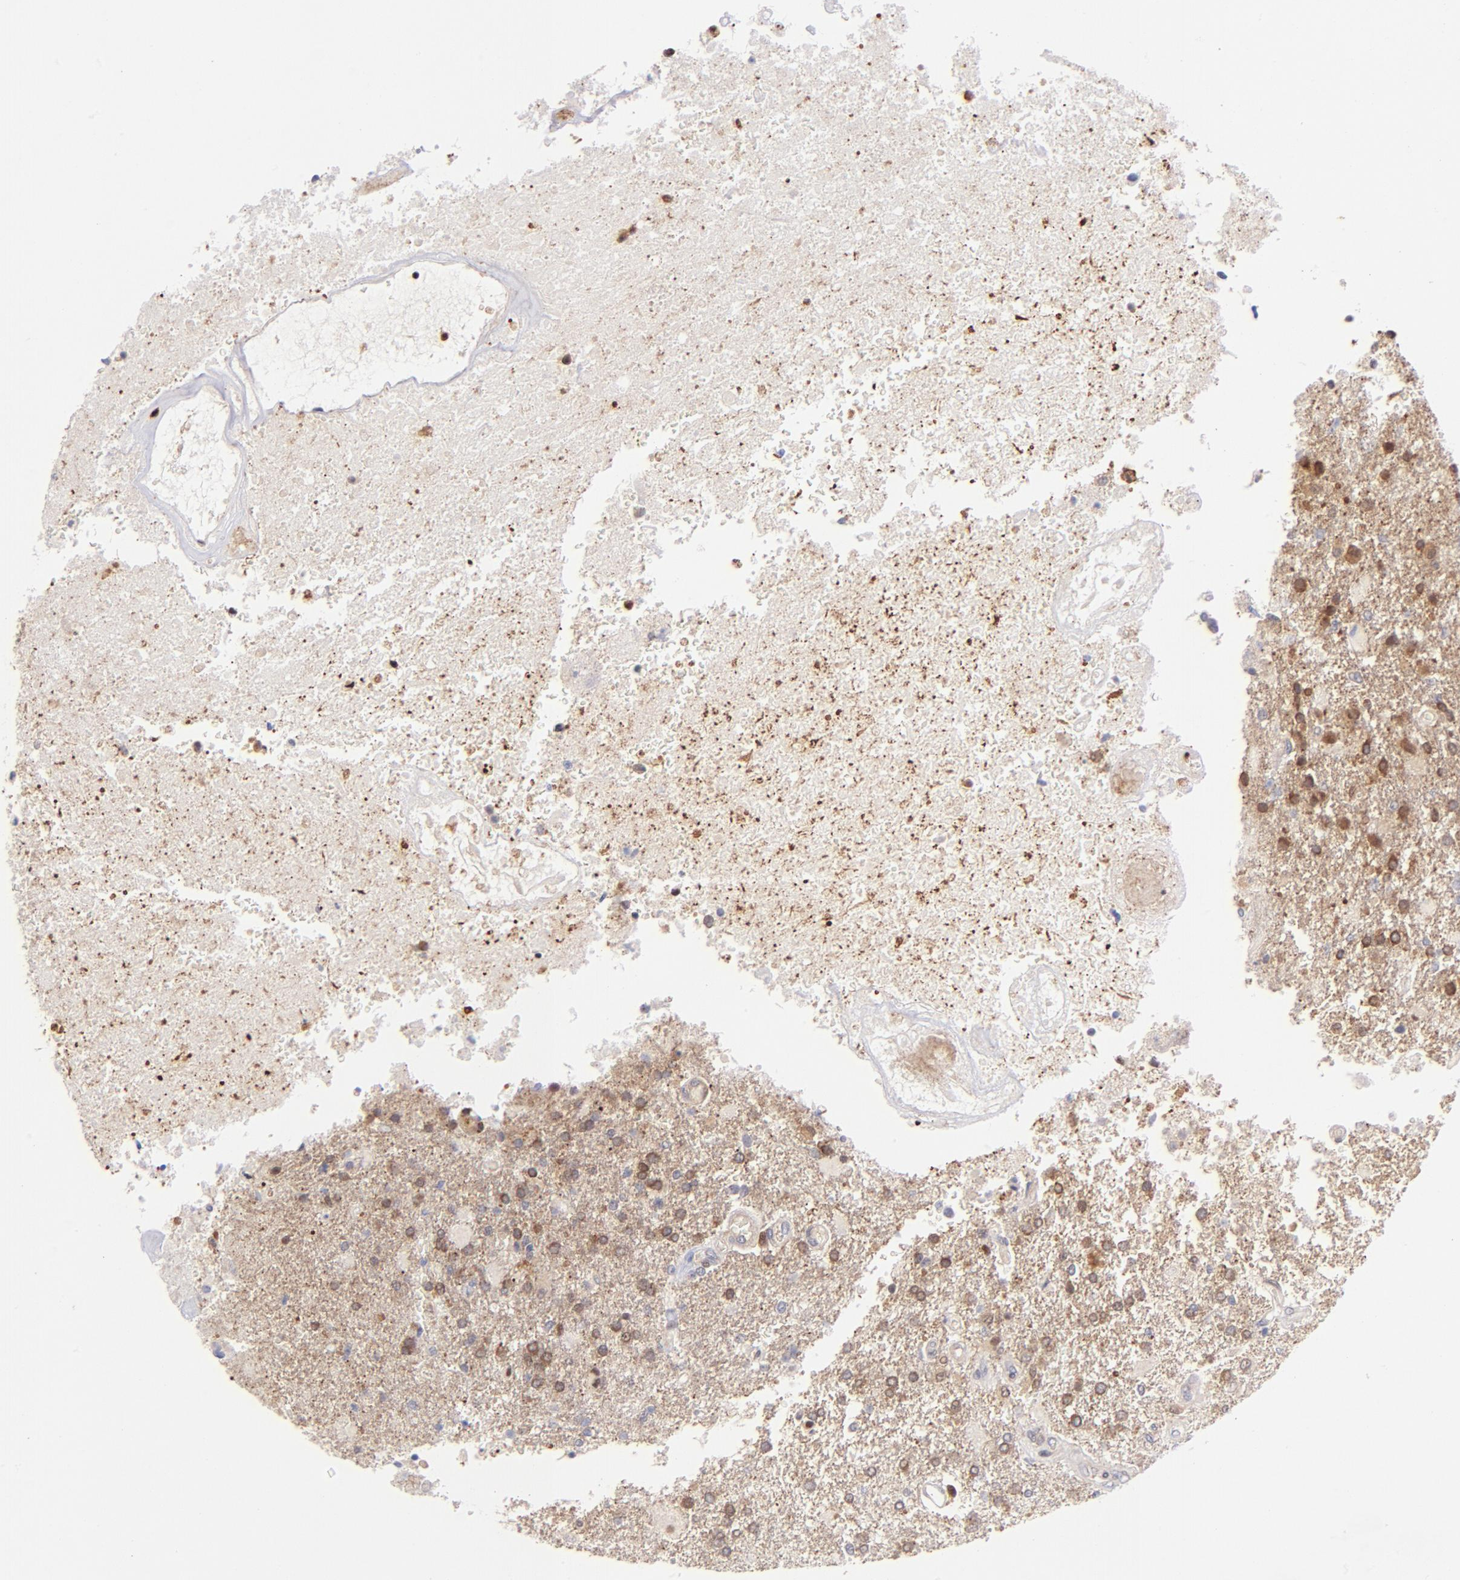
{"staining": {"intensity": "moderate", "quantity": "25%-75%", "location": "cytoplasmic/membranous,nuclear"}, "tissue": "glioma", "cell_type": "Tumor cells", "image_type": "cancer", "snomed": [{"axis": "morphology", "description": "Glioma, malignant, High grade"}, {"axis": "topography", "description": "Cerebral cortex"}], "caption": "A brown stain shows moderate cytoplasmic/membranous and nuclear staining of a protein in human glioma tumor cells.", "gene": "YWHAB", "patient": {"sex": "male", "age": 79}}